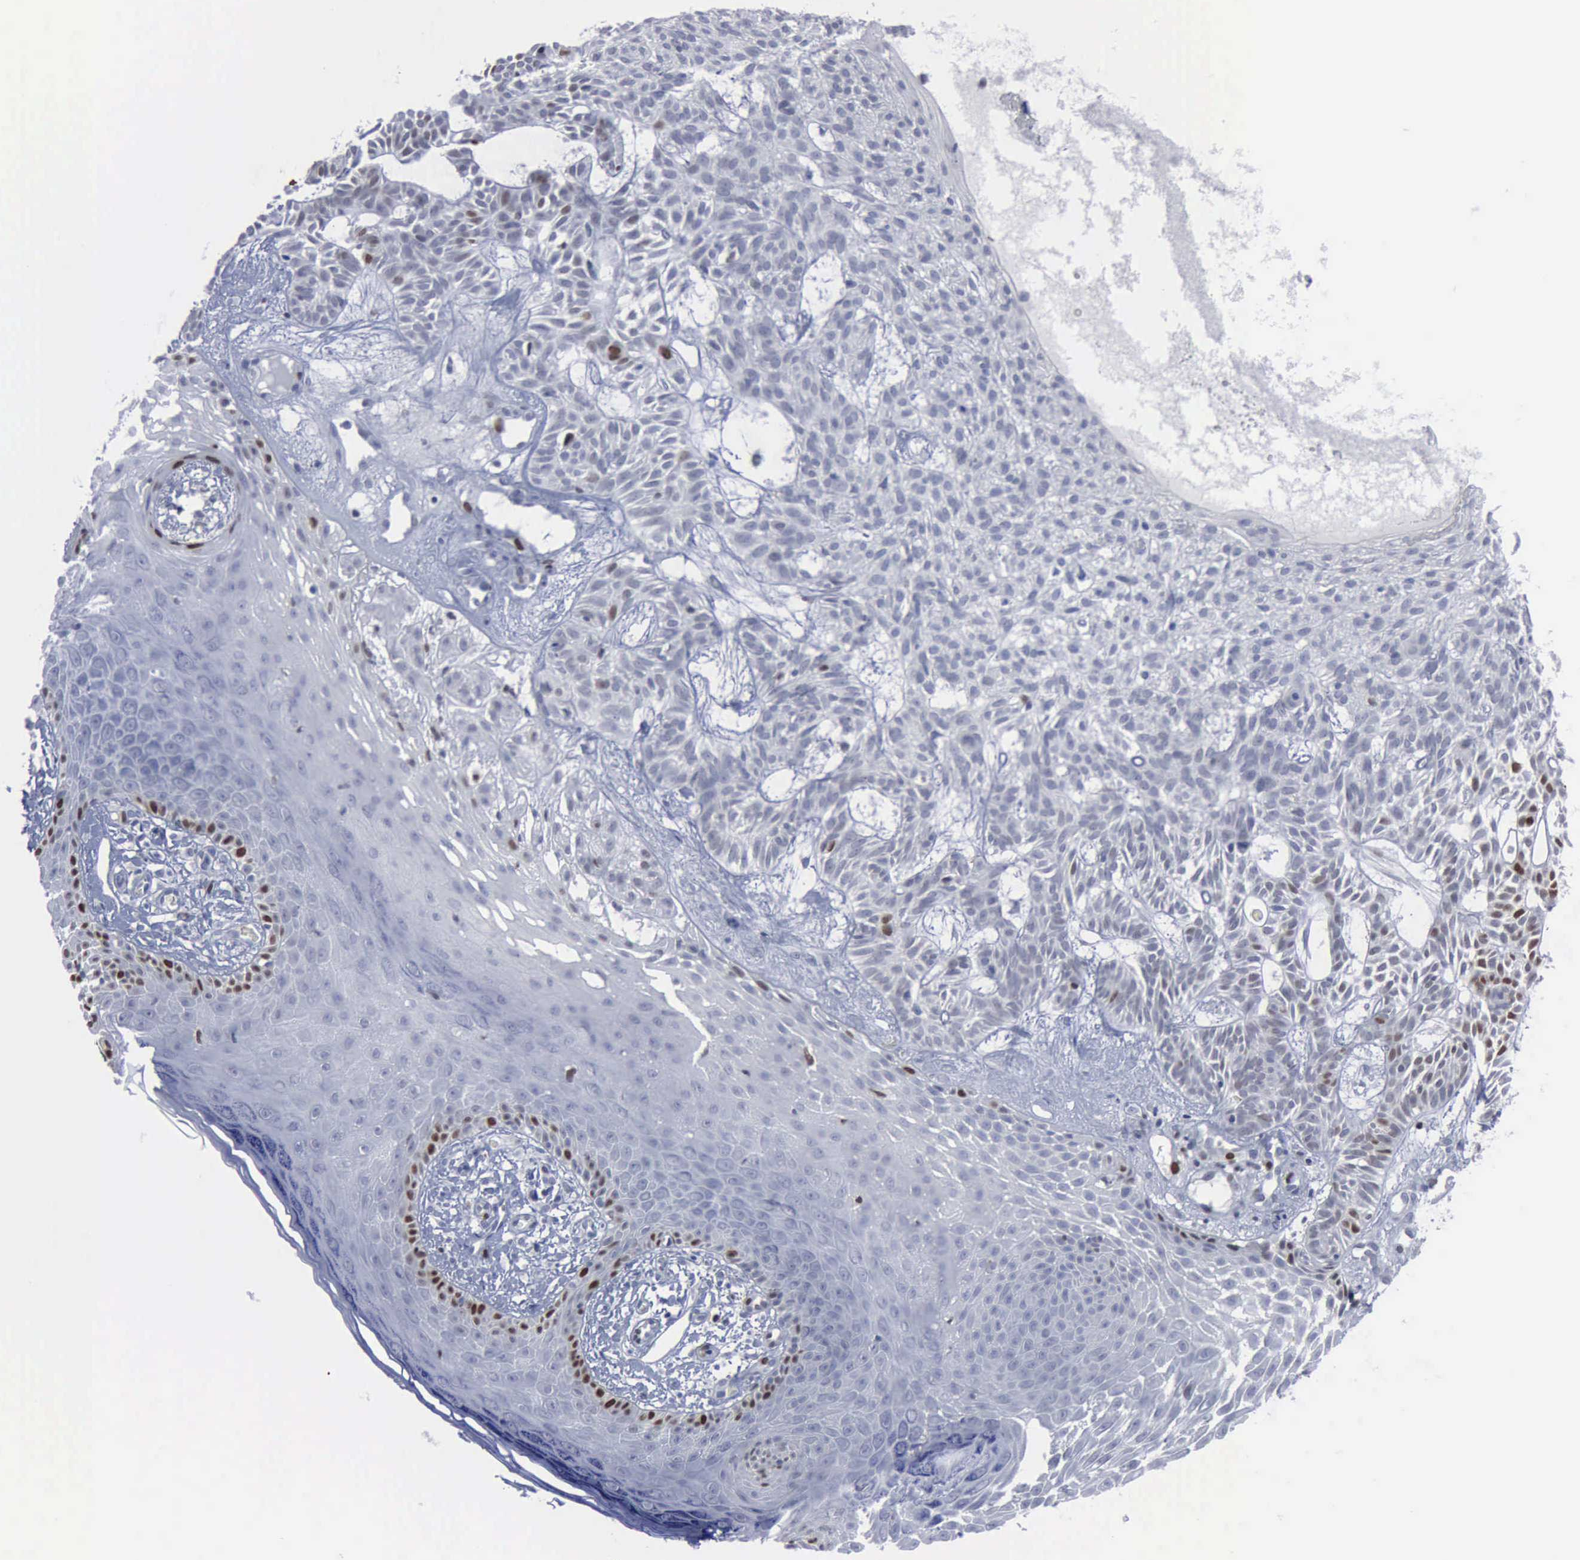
{"staining": {"intensity": "strong", "quantity": "<25%", "location": "nuclear"}, "tissue": "skin cancer", "cell_type": "Tumor cells", "image_type": "cancer", "snomed": [{"axis": "morphology", "description": "Basal cell carcinoma"}, {"axis": "topography", "description": "Skin"}], "caption": "IHC staining of skin cancer, which demonstrates medium levels of strong nuclear staining in approximately <25% of tumor cells indicating strong nuclear protein positivity. The staining was performed using DAB (brown) for protein detection and nuclei were counterstained in hematoxylin (blue).", "gene": "MCM5", "patient": {"sex": "male", "age": 75}}